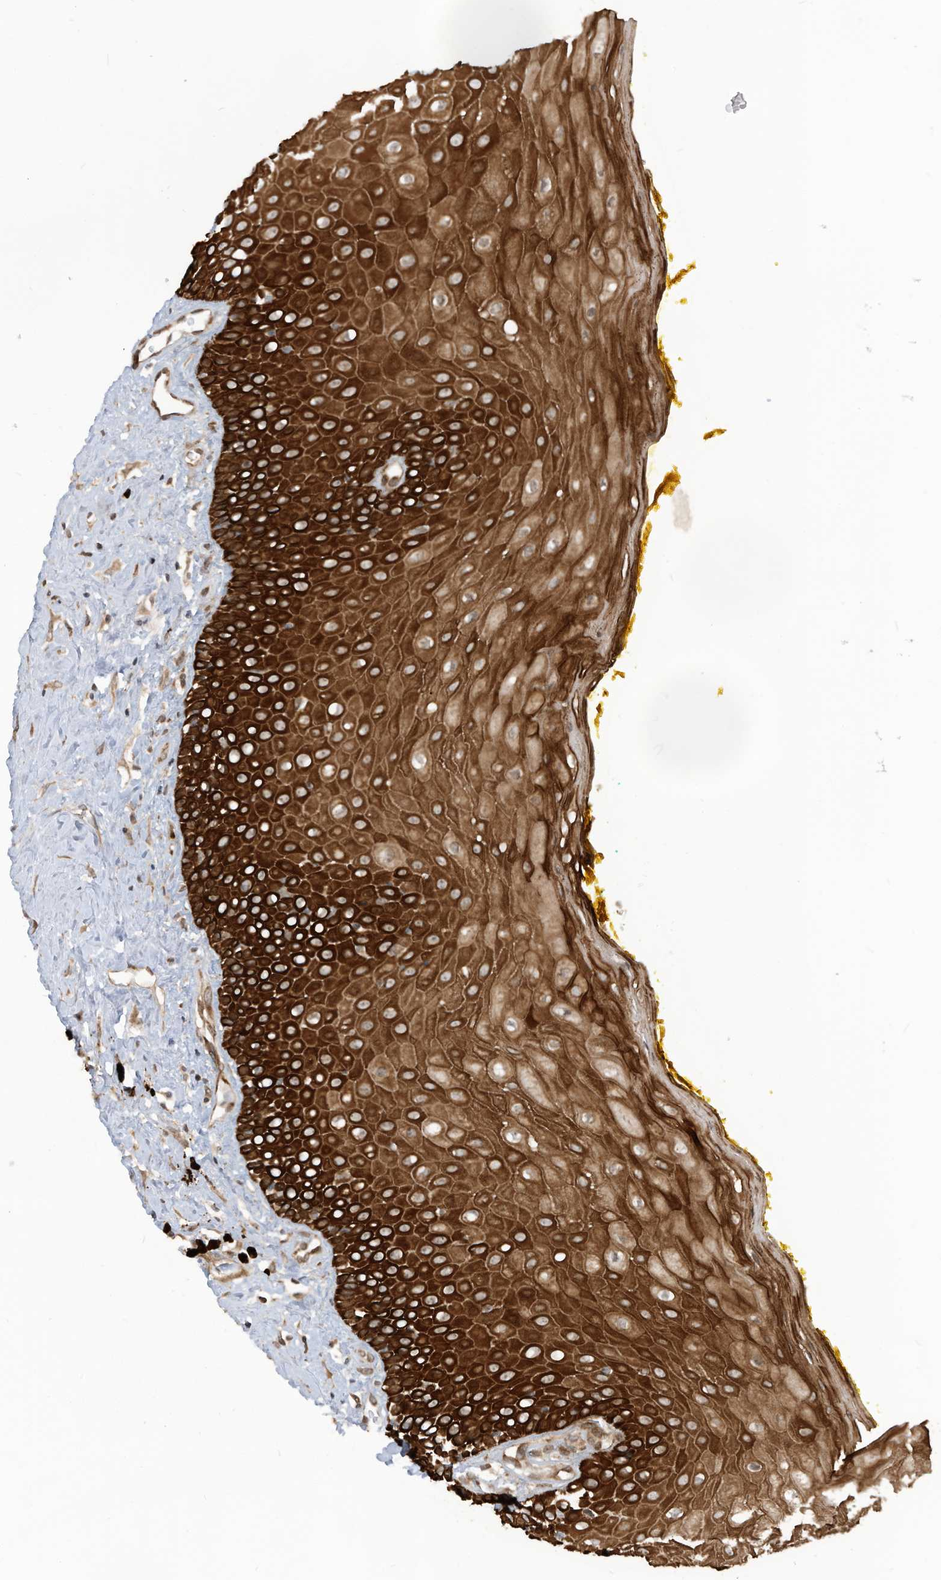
{"staining": {"intensity": "strong", "quantity": ">75%", "location": "cytoplasmic/membranous"}, "tissue": "oral mucosa", "cell_type": "Squamous epithelial cells", "image_type": "normal", "snomed": [{"axis": "morphology", "description": "Normal tissue, NOS"}, {"axis": "morphology", "description": "Squamous cell carcinoma, NOS"}, {"axis": "topography", "description": "Oral tissue"}, {"axis": "topography", "description": "Head-Neck"}], "caption": "High-power microscopy captured an IHC photomicrograph of normal oral mucosa, revealing strong cytoplasmic/membranous positivity in about >75% of squamous epithelial cells.", "gene": "TRIM67", "patient": {"sex": "female", "age": 70}}